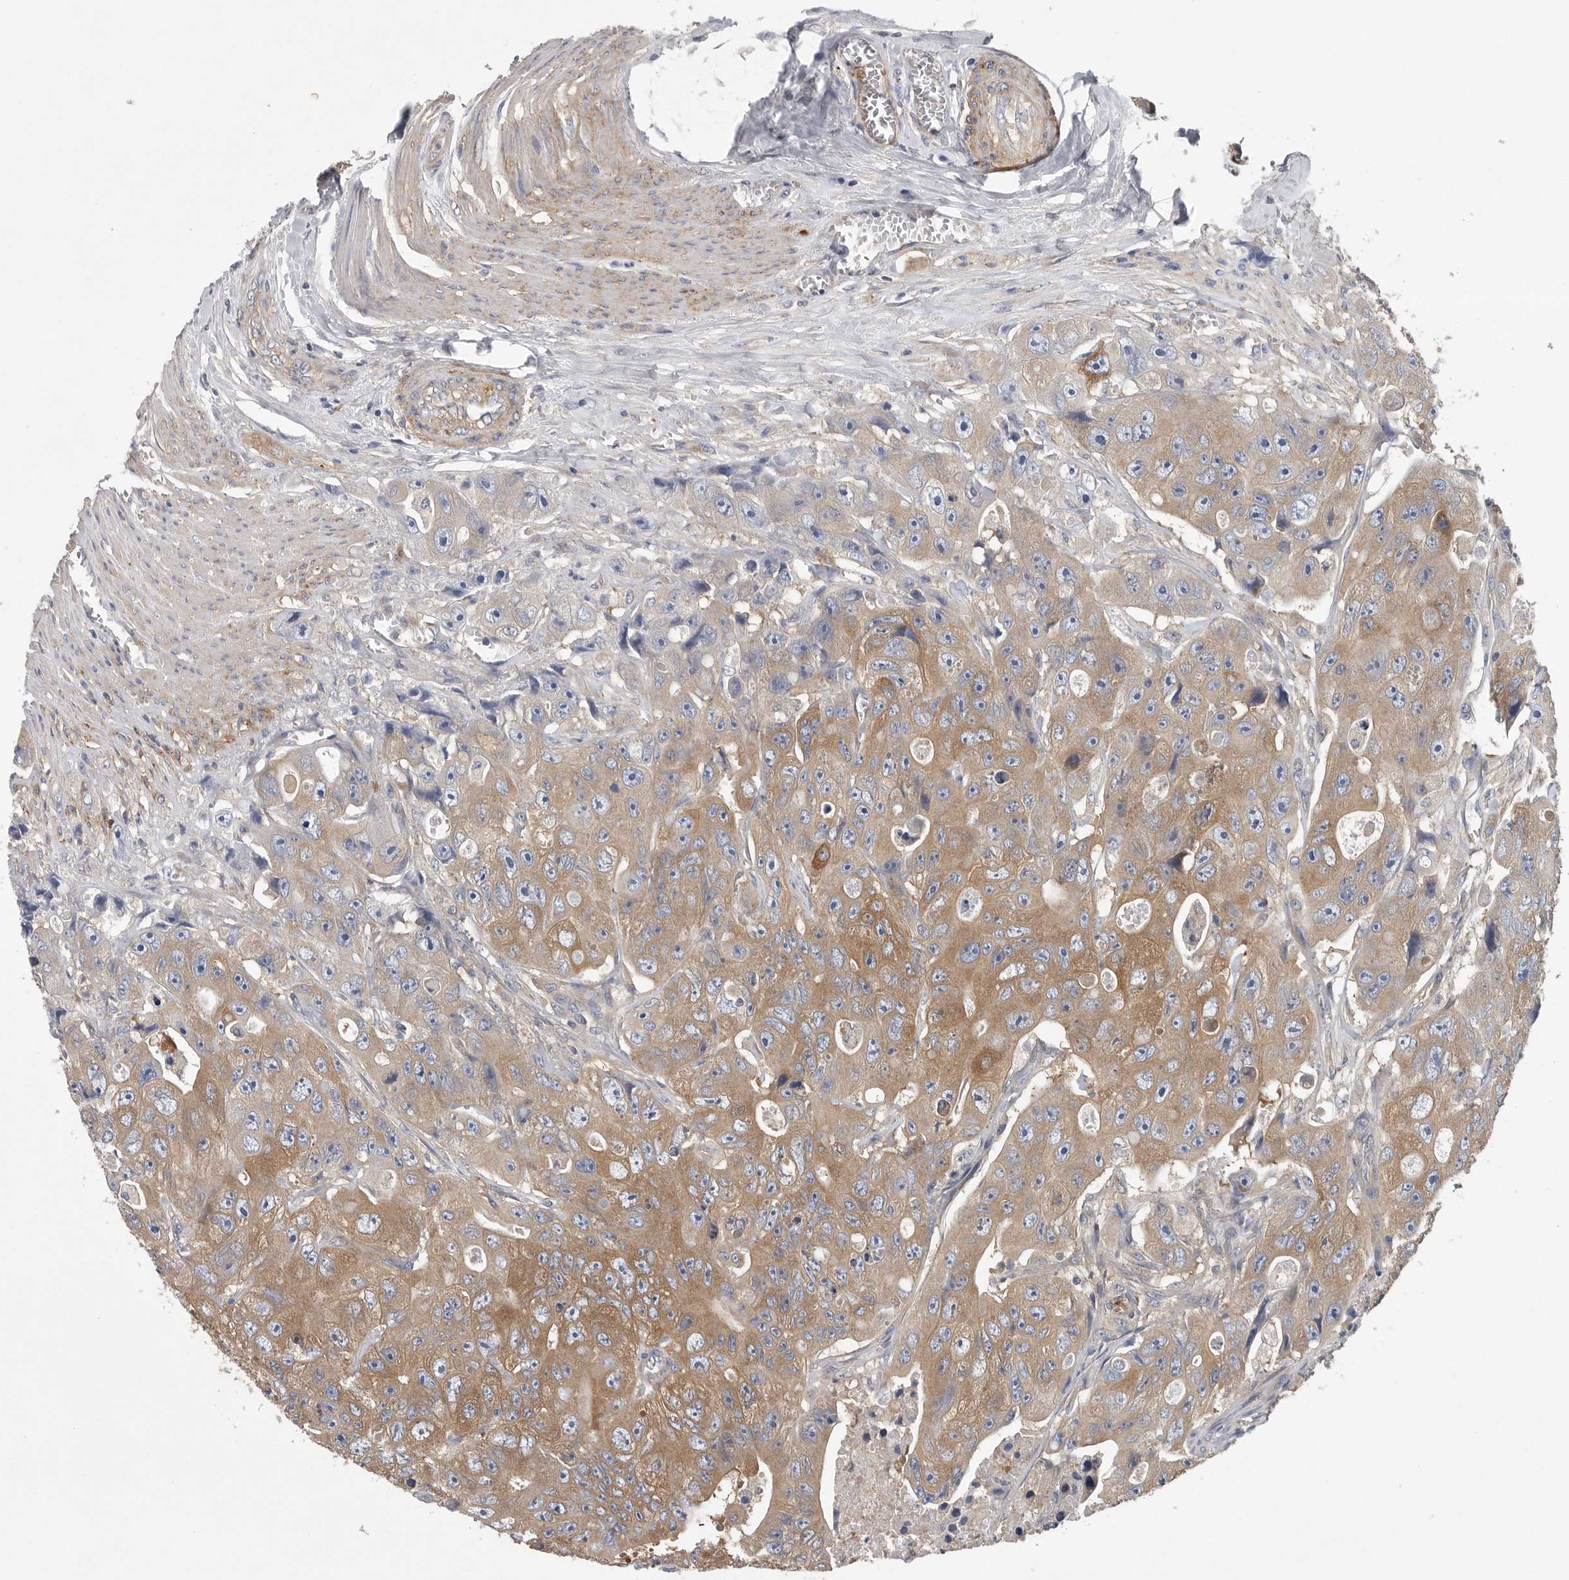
{"staining": {"intensity": "moderate", "quantity": ">75%", "location": "cytoplasmic/membranous"}, "tissue": "colorectal cancer", "cell_type": "Tumor cells", "image_type": "cancer", "snomed": [{"axis": "morphology", "description": "Adenocarcinoma, NOS"}, {"axis": "topography", "description": "Colon"}], "caption": "This photomicrograph reveals immunohistochemistry (IHC) staining of human adenocarcinoma (colorectal), with medium moderate cytoplasmic/membranous expression in approximately >75% of tumor cells.", "gene": "OXR1", "patient": {"sex": "female", "age": 46}}